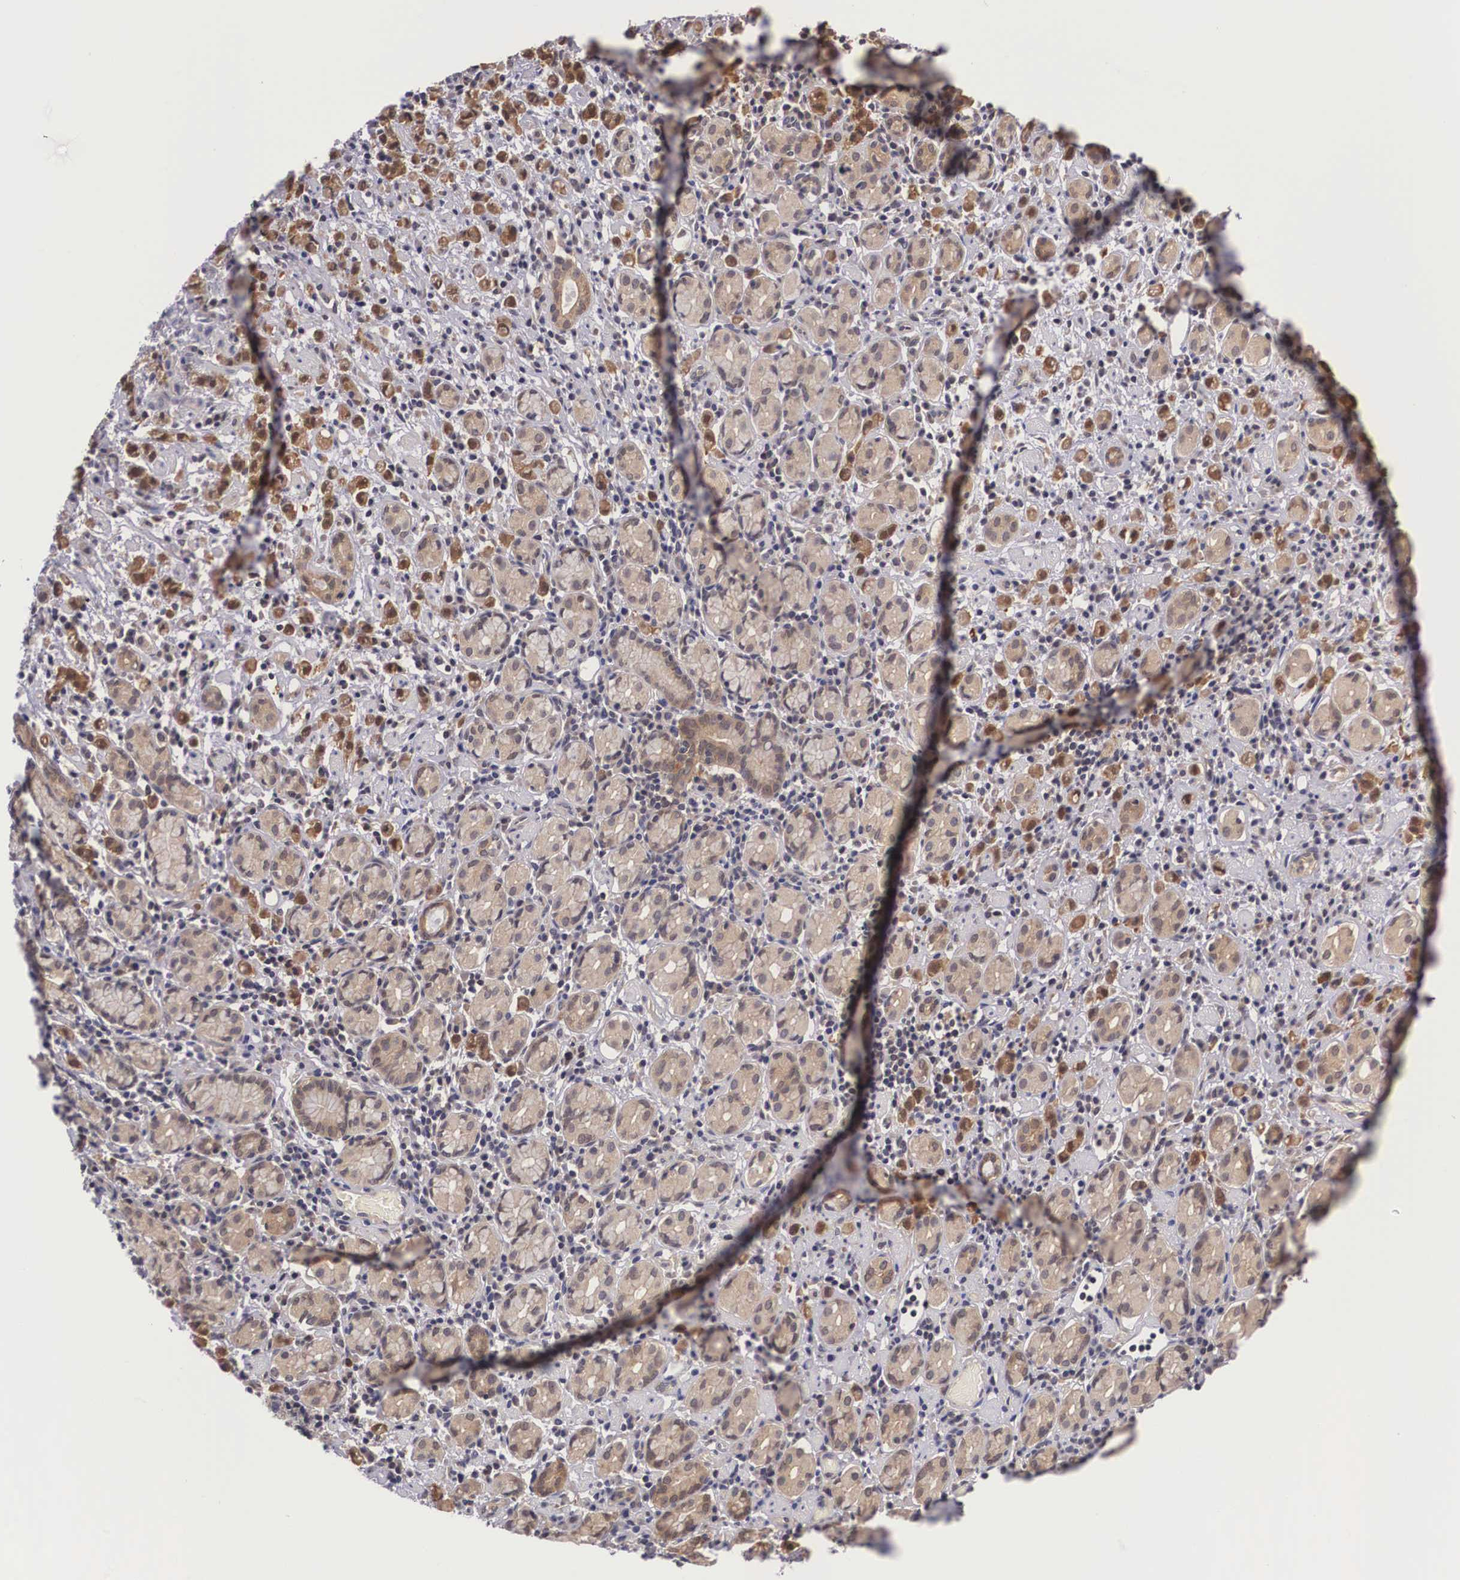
{"staining": {"intensity": "weak", "quantity": "25%-75%", "location": "cytoplasmic/membranous"}, "tissue": "stomach cancer", "cell_type": "Tumor cells", "image_type": "cancer", "snomed": [{"axis": "morphology", "description": "Adenocarcinoma, NOS"}, {"axis": "topography", "description": "Stomach, lower"}], "caption": "The histopathology image exhibits immunohistochemical staining of stomach cancer. There is weak cytoplasmic/membranous positivity is identified in approximately 25%-75% of tumor cells. (brown staining indicates protein expression, while blue staining denotes nuclei).", "gene": "IGBP1", "patient": {"sex": "male", "age": 88}}